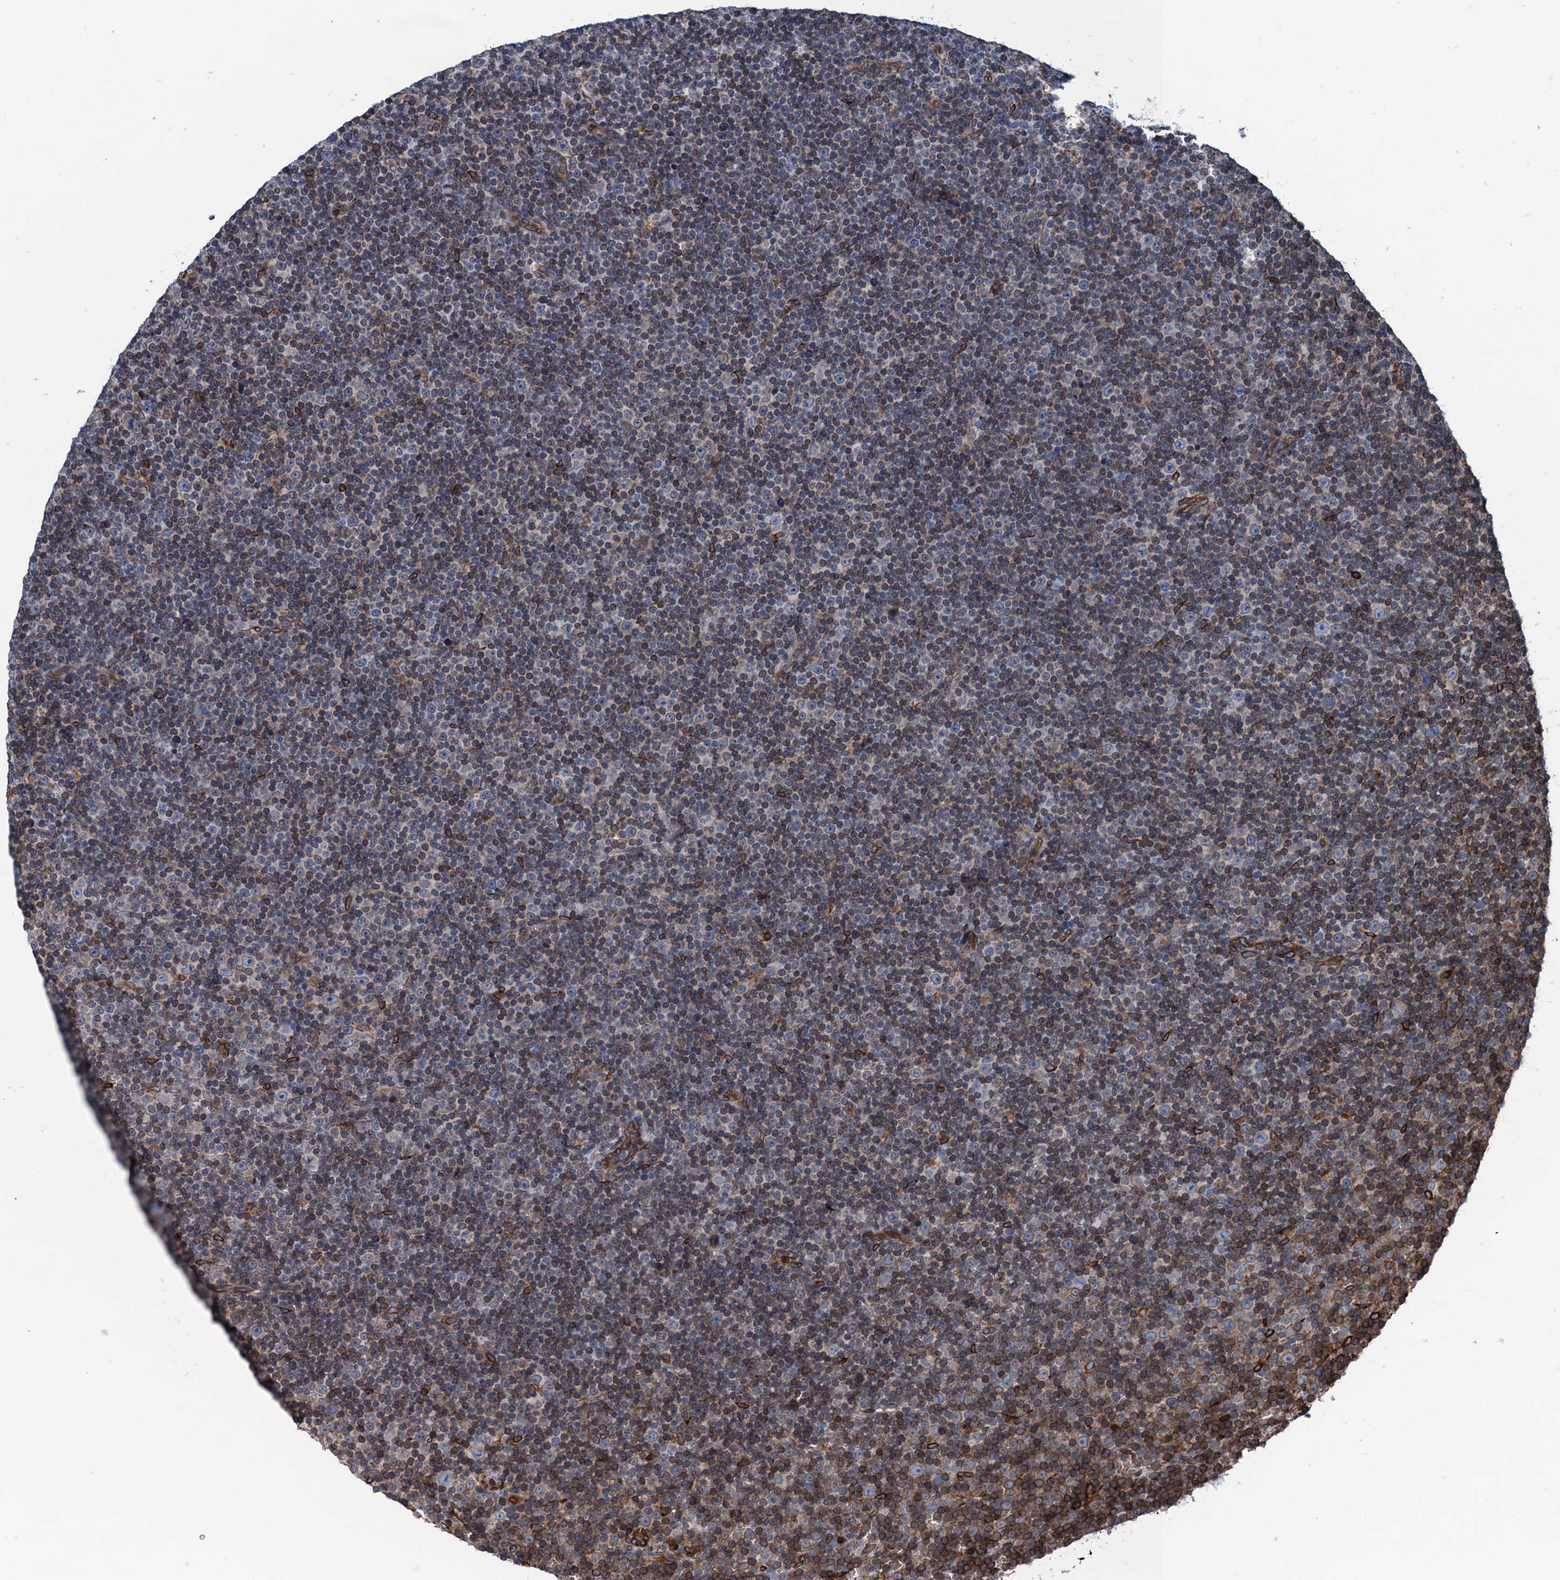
{"staining": {"intensity": "moderate", "quantity": "<25%", "location": "cytoplasmic/membranous"}, "tissue": "lymphoma", "cell_type": "Tumor cells", "image_type": "cancer", "snomed": [{"axis": "morphology", "description": "Malignant lymphoma, non-Hodgkin's type, Low grade"}, {"axis": "topography", "description": "Lymph node"}], "caption": "A low amount of moderate cytoplasmic/membranous expression is identified in approximately <25% of tumor cells in lymphoma tissue.", "gene": "TMEM205", "patient": {"sex": "female", "age": 67}}